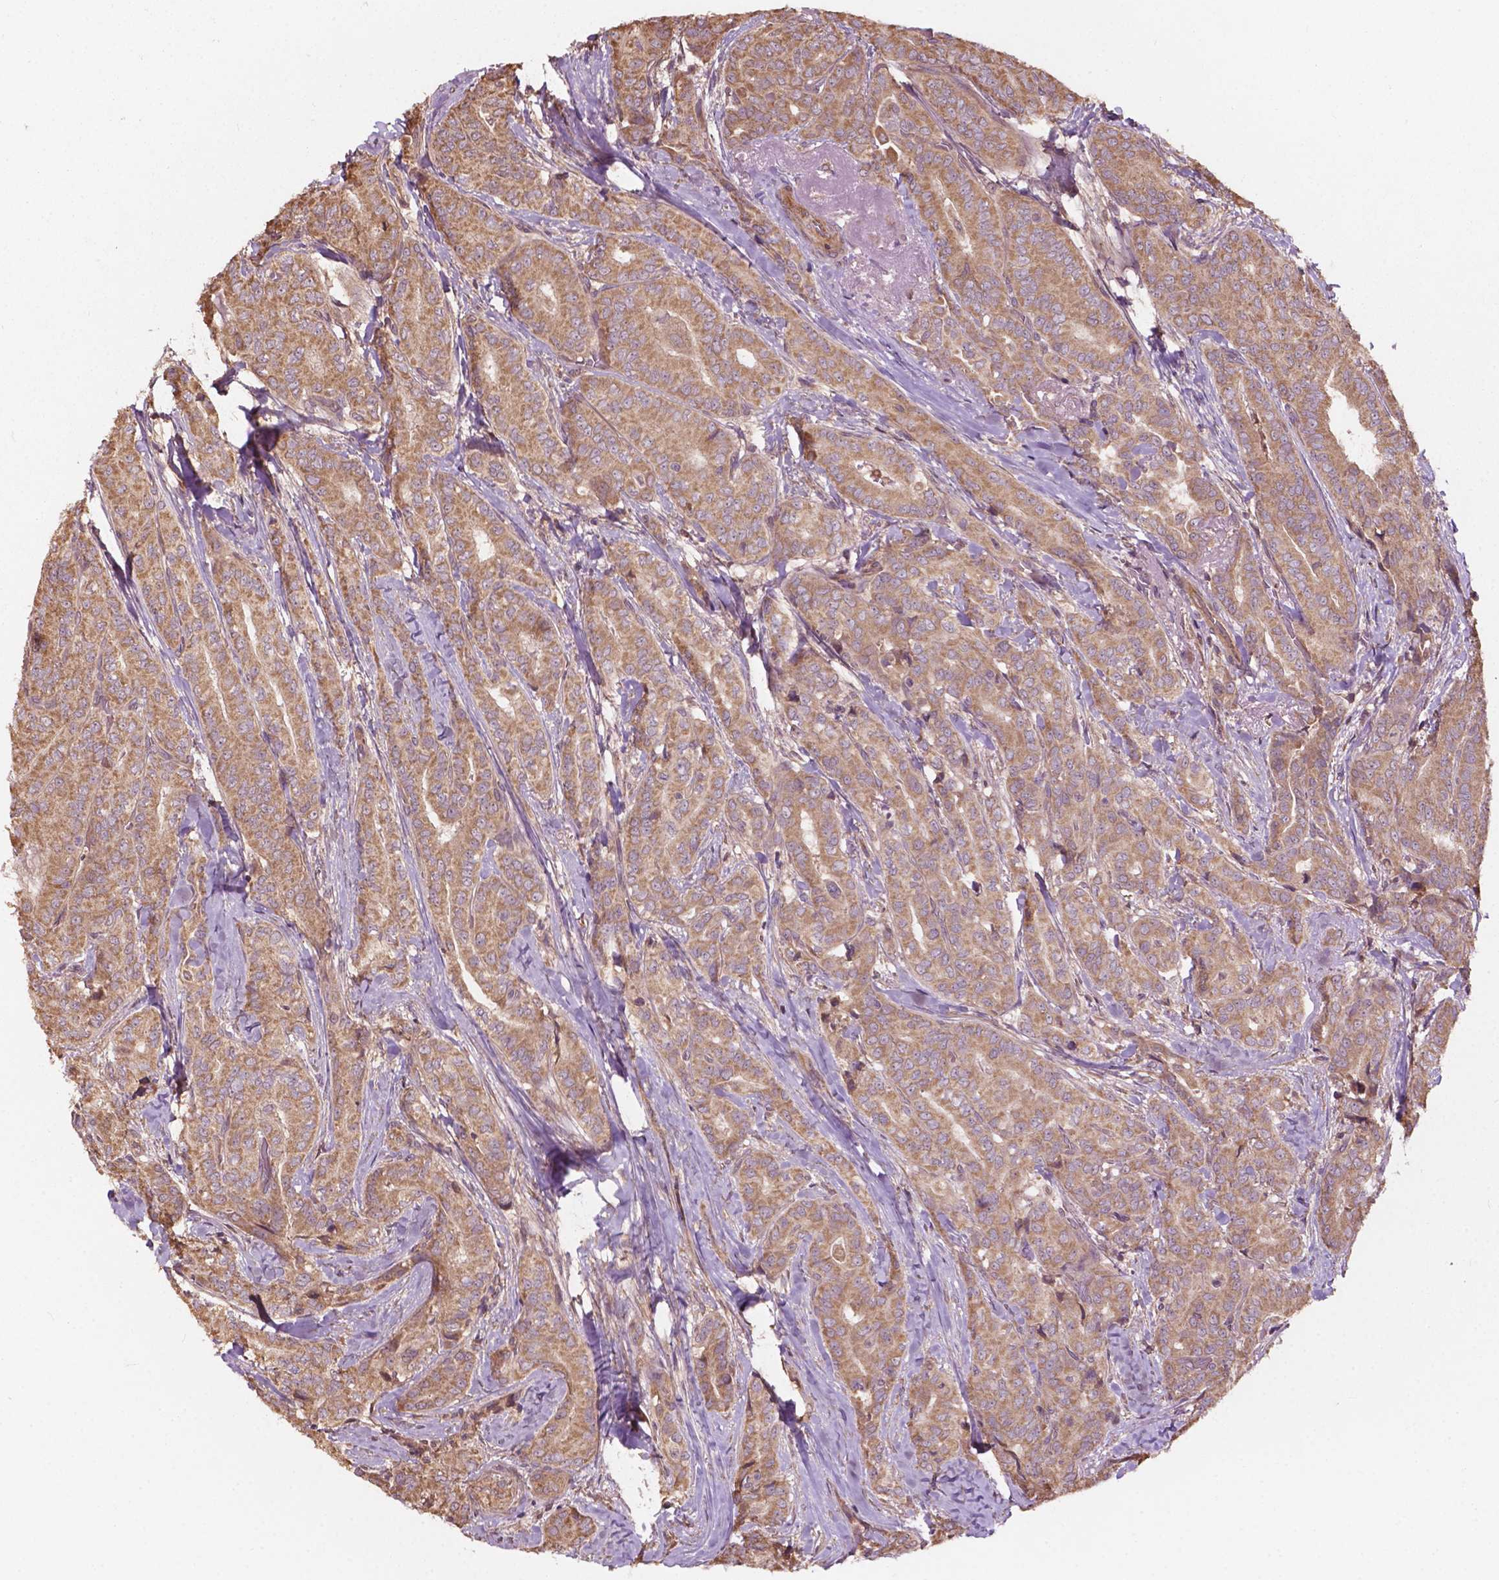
{"staining": {"intensity": "moderate", "quantity": ">75%", "location": "cytoplasmic/membranous"}, "tissue": "thyroid cancer", "cell_type": "Tumor cells", "image_type": "cancer", "snomed": [{"axis": "morphology", "description": "Papillary adenocarcinoma, NOS"}, {"axis": "topography", "description": "Thyroid gland"}], "caption": "Immunohistochemistry (IHC) histopathology image of neoplastic tissue: thyroid papillary adenocarcinoma stained using immunohistochemistry (IHC) displays medium levels of moderate protein expression localized specifically in the cytoplasmic/membranous of tumor cells, appearing as a cytoplasmic/membranous brown color.", "gene": "CDC42BPA", "patient": {"sex": "male", "age": 61}}